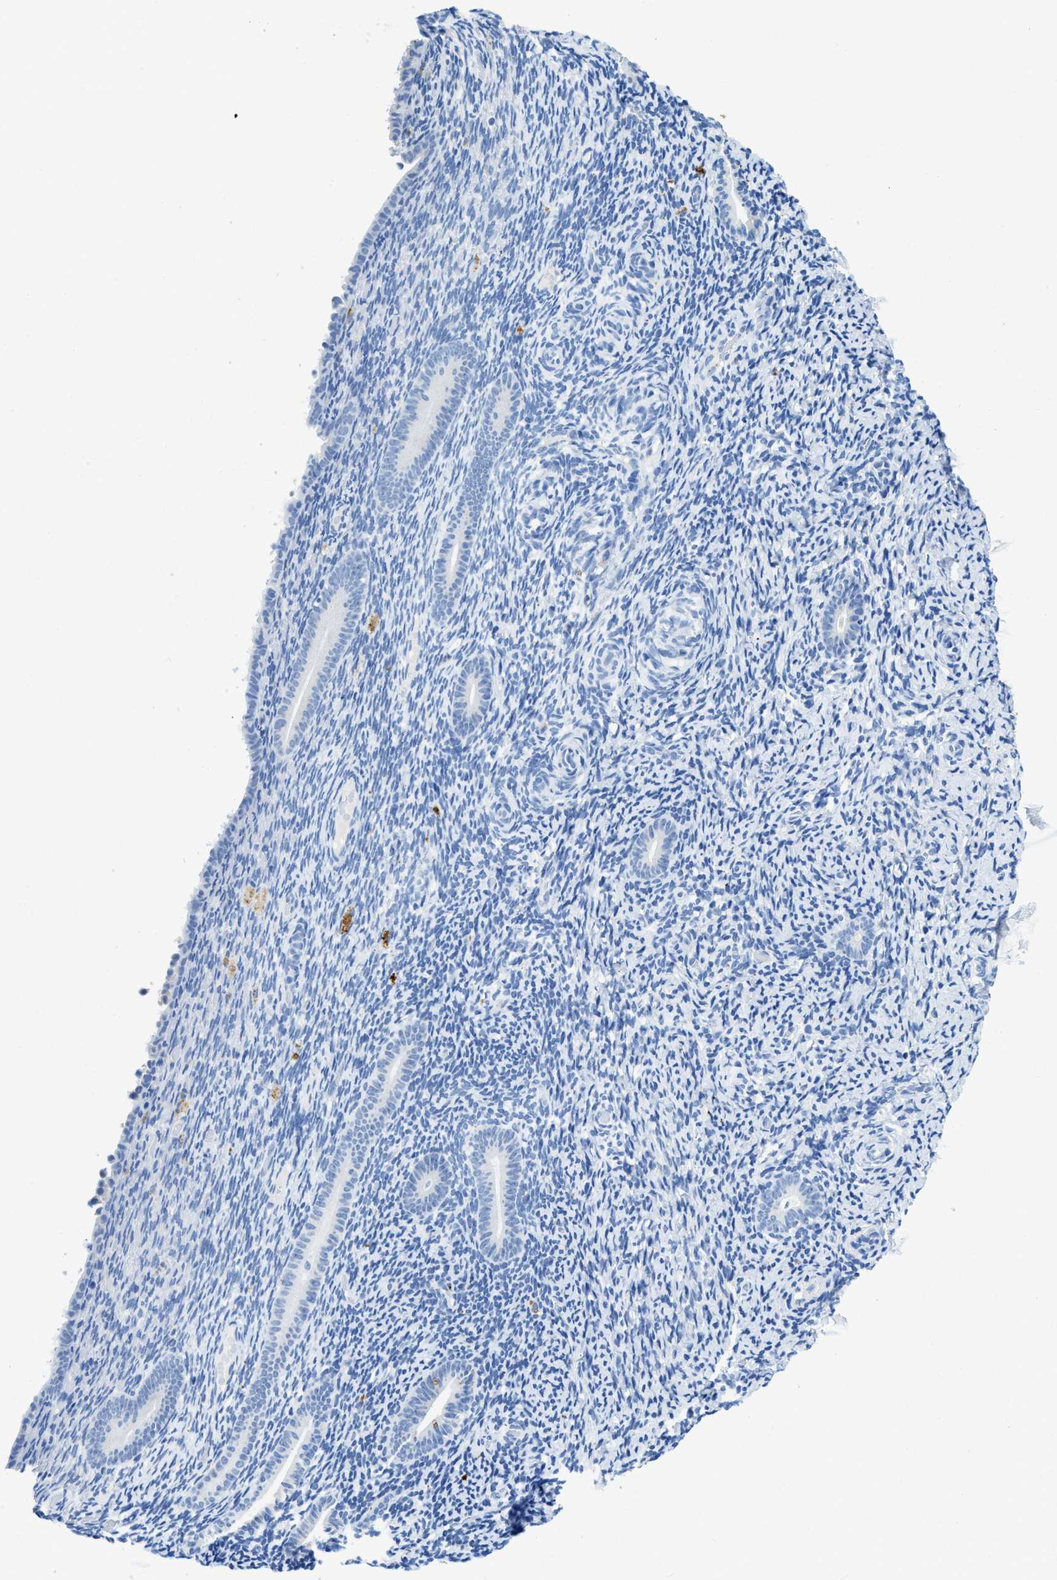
{"staining": {"intensity": "negative", "quantity": "none", "location": "none"}, "tissue": "endometrium", "cell_type": "Cells in endometrial stroma", "image_type": "normal", "snomed": [{"axis": "morphology", "description": "Normal tissue, NOS"}, {"axis": "topography", "description": "Endometrium"}], "caption": "High magnification brightfield microscopy of benign endometrium stained with DAB (3,3'-diaminobenzidine) (brown) and counterstained with hematoxylin (blue): cells in endometrial stroma show no significant positivity. Brightfield microscopy of IHC stained with DAB (brown) and hematoxylin (blue), captured at high magnification.", "gene": "CD226", "patient": {"sex": "female", "age": 51}}